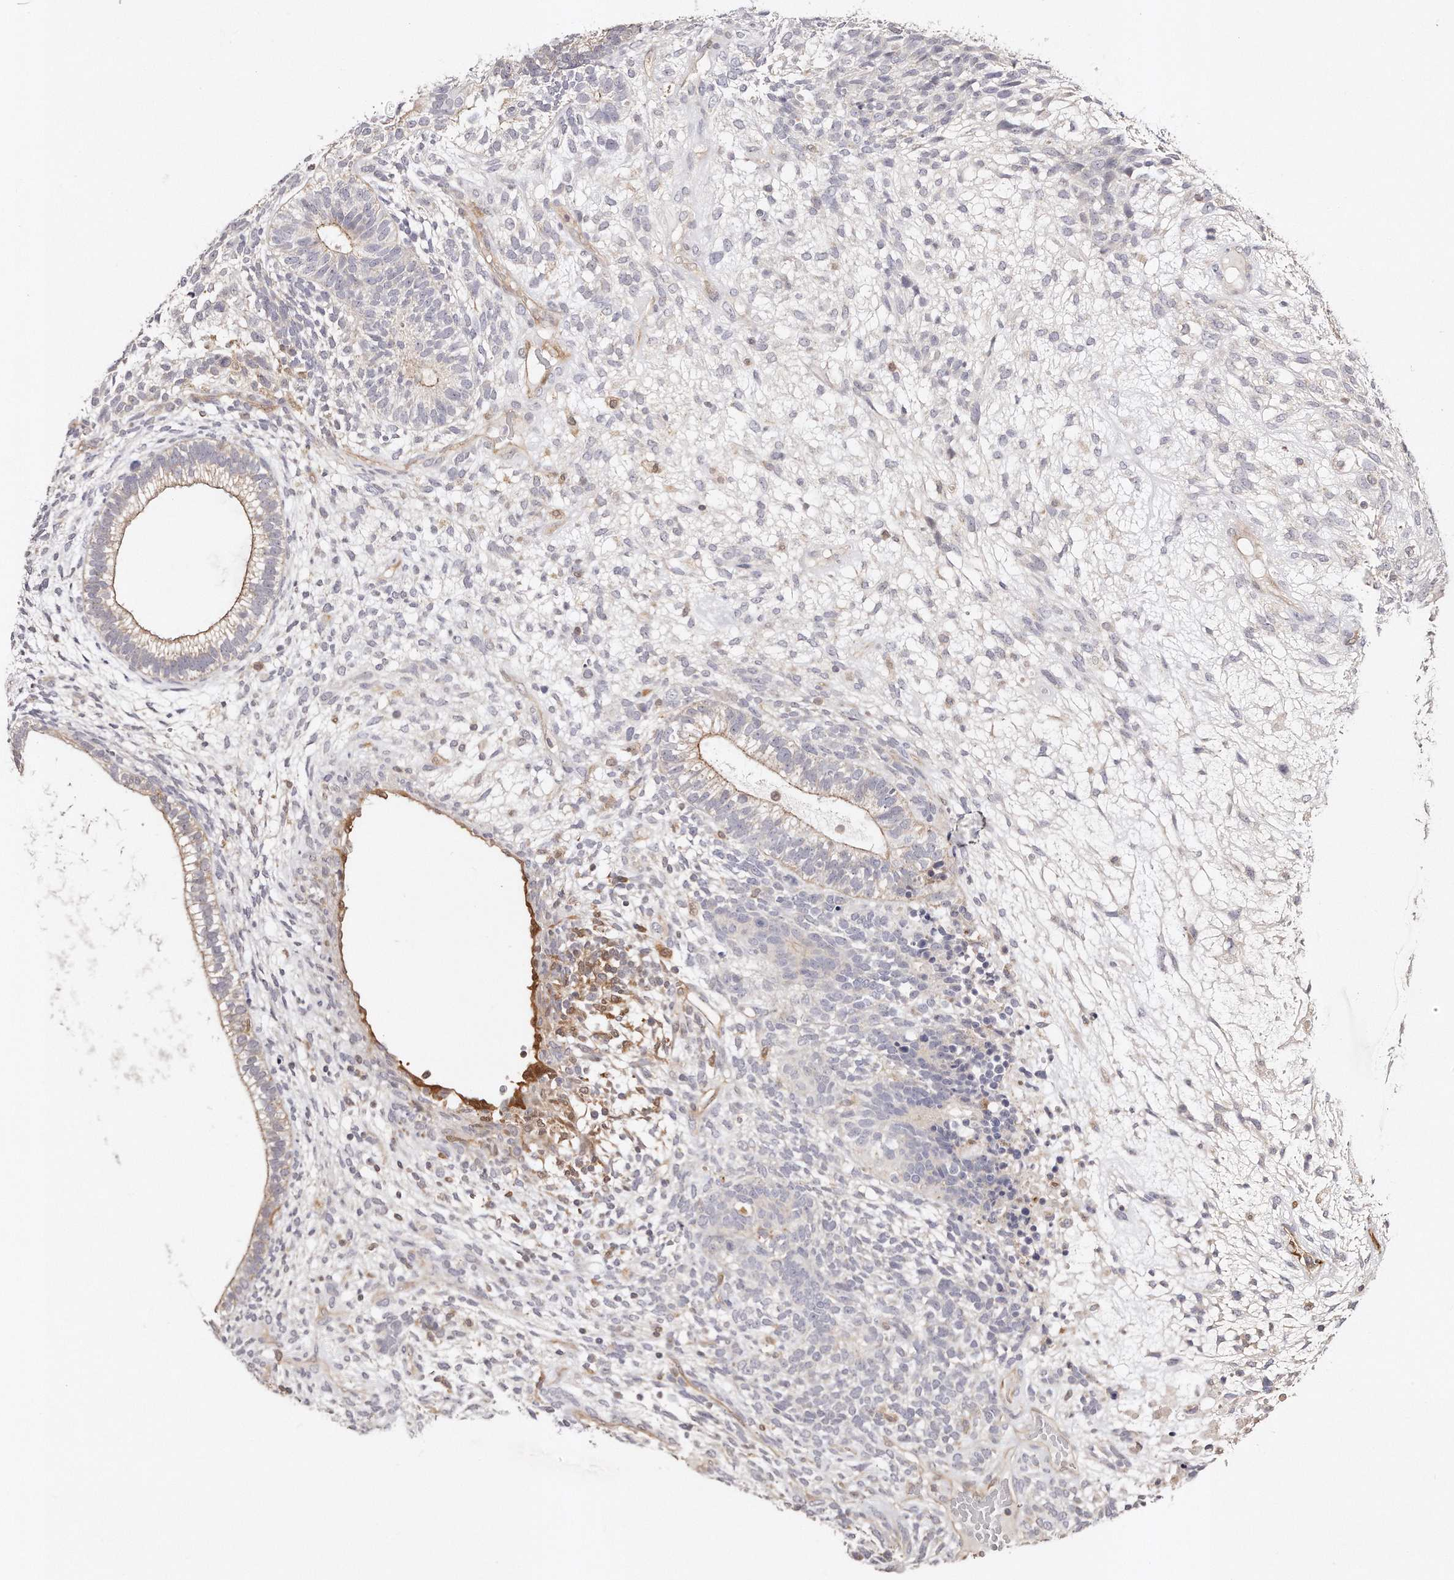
{"staining": {"intensity": "moderate", "quantity": "25%-75%", "location": "cytoplasmic/membranous"}, "tissue": "testis cancer", "cell_type": "Tumor cells", "image_type": "cancer", "snomed": [{"axis": "morphology", "description": "Seminoma, NOS"}, {"axis": "morphology", "description": "Carcinoma, Embryonal, NOS"}, {"axis": "topography", "description": "Testis"}], "caption": "IHC micrograph of human embryonal carcinoma (testis) stained for a protein (brown), which demonstrates medium levels of moderate cytoplasmic/membranous staining in approximately 25%-75% of tumor cells.", "gene": "GBP4", "patient": {"sex": "male", "age": 28}}